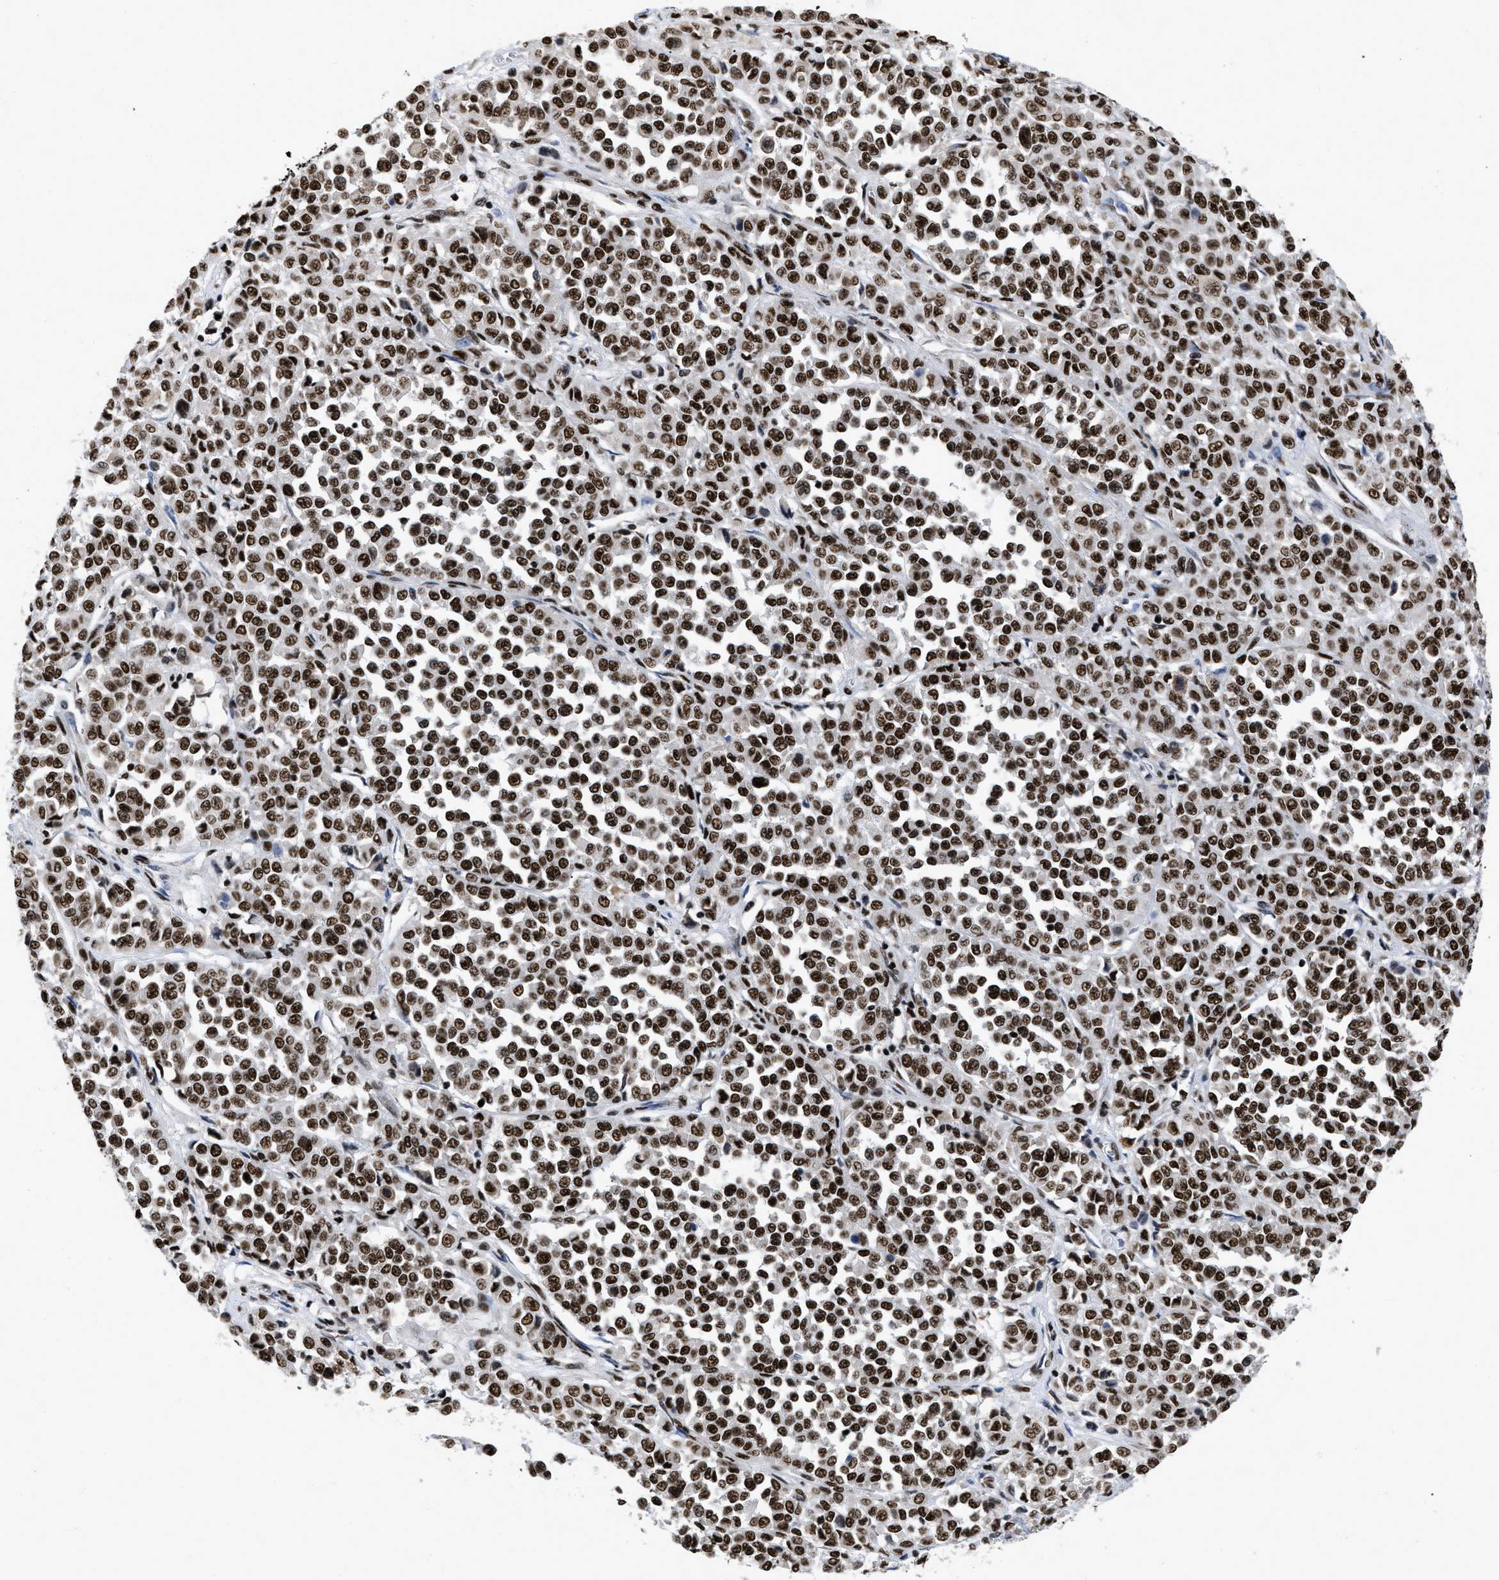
{"staining": {"intensity": "strong", "quantity": ">75%", "location": "nuclear"}, "tissue": "melanoma", "cell_type": "Tumor cells", "image_type": "cancer", "snomed": [{"axis": "morphology", "description": "Malignant melanoma, Metastatic site"}, {"axis": "topography", "description": "Pancreas"}], "caption": "IHC micrograph of neoplastic tissue: human malignant melanoma (metastatic site) stained using immunohistochemistry shows high levels of strong protein expression localized specifically in the nuclear of tumor cells, appearing as a nuclear brown color.", "gene": "CREB1", "patient": {"sex": "female", "age": 30}}